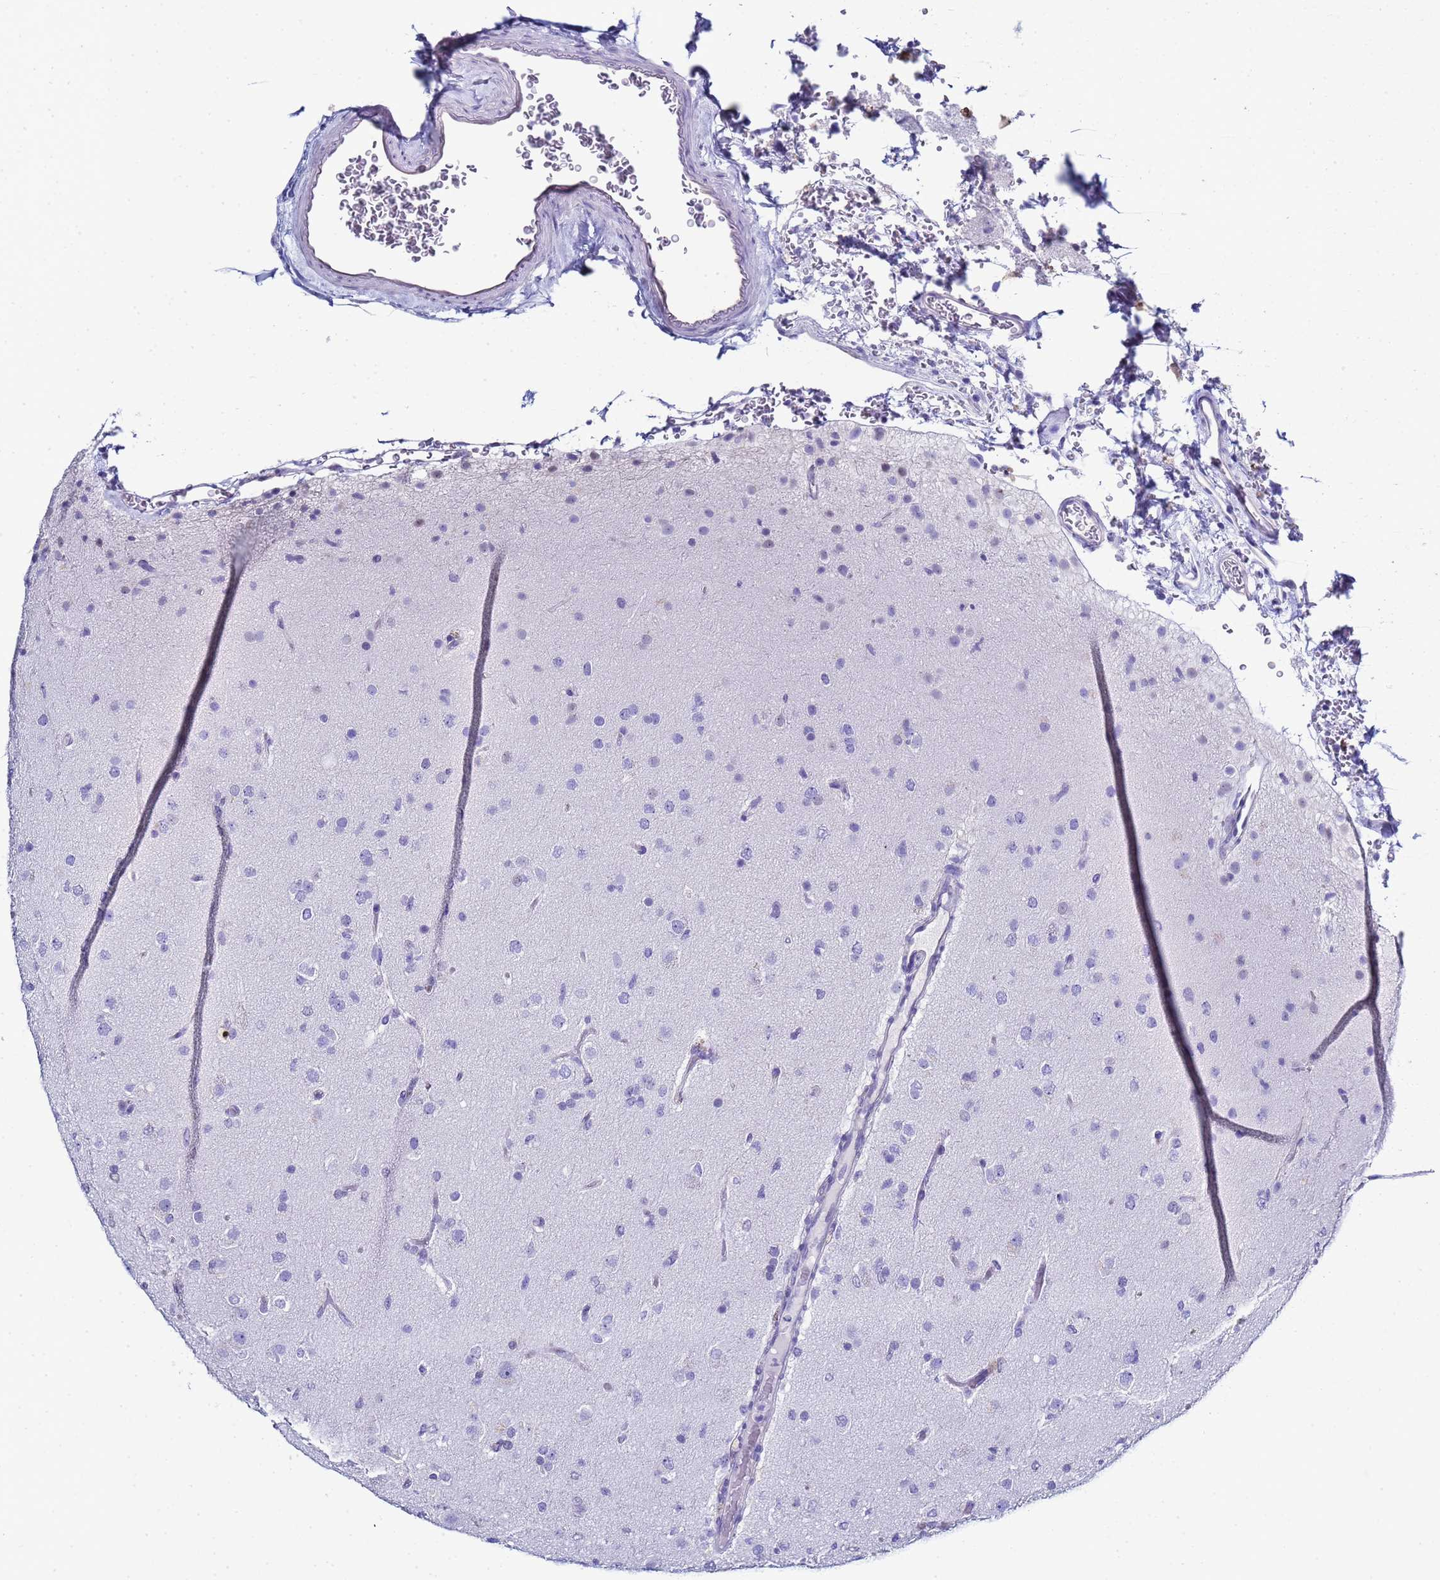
{"staining": {"intensity": "negative", "quantity": "none", "location": "none"}, "tissue": "glioma", "cell_type": "Tumor cells", "image_type": "cancer", "snomed": [{"axis": "morphology", "description": "Glioma, malignant, Low grade"}, {"axis": "topography", "description": "Brain"}], "caption": "IHC of low-grade glioma (malignant) demonstrates no positivity in tumor cells.", "gene": "CTRC", "patient": {"sex": "male", "age": 65}}